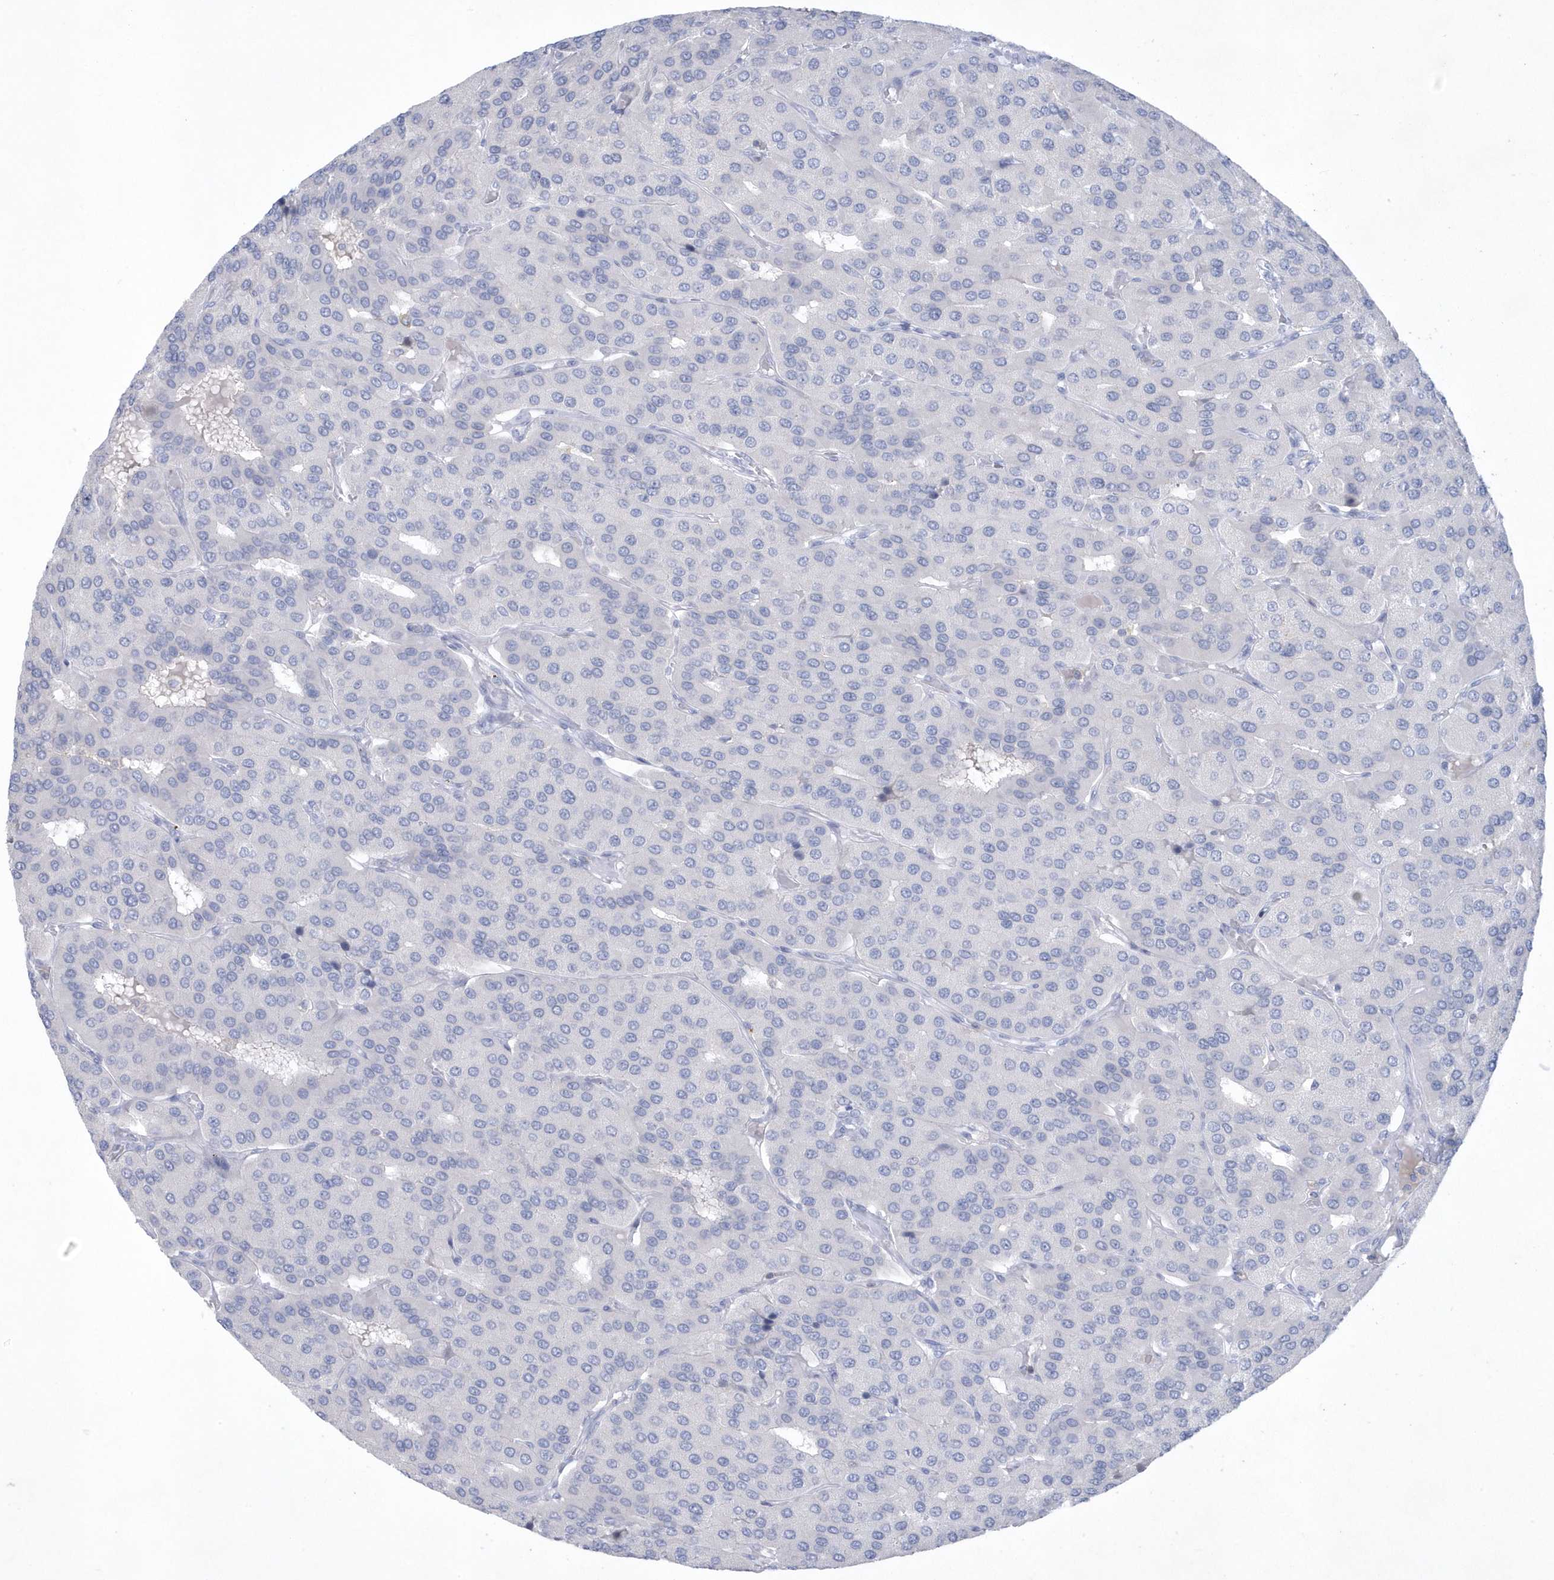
{"staining": {"intensity": "negative", "quantity": "none", "location": "none"}, "tissue": "parathyroid gland", "cell_type": "Glandular cells", "image_type": "normal", "snomed": [{"axis": "morphology", "description": "Normal tissue, NOS"}, {"axis": "morphology", "description": "Adenoma, NOS"}, {"axis": "topography", "description": "Parathyroid gland"}], "caption": "Micrograph shows no protein expression in glandular cells of benign parathyroid gland. The staining is performed using DAB brown chromogen with nuclei counter-stained in using hematoxylin.", "gene": "PSD4", "patient": {"sex": "female", "age": 86}}